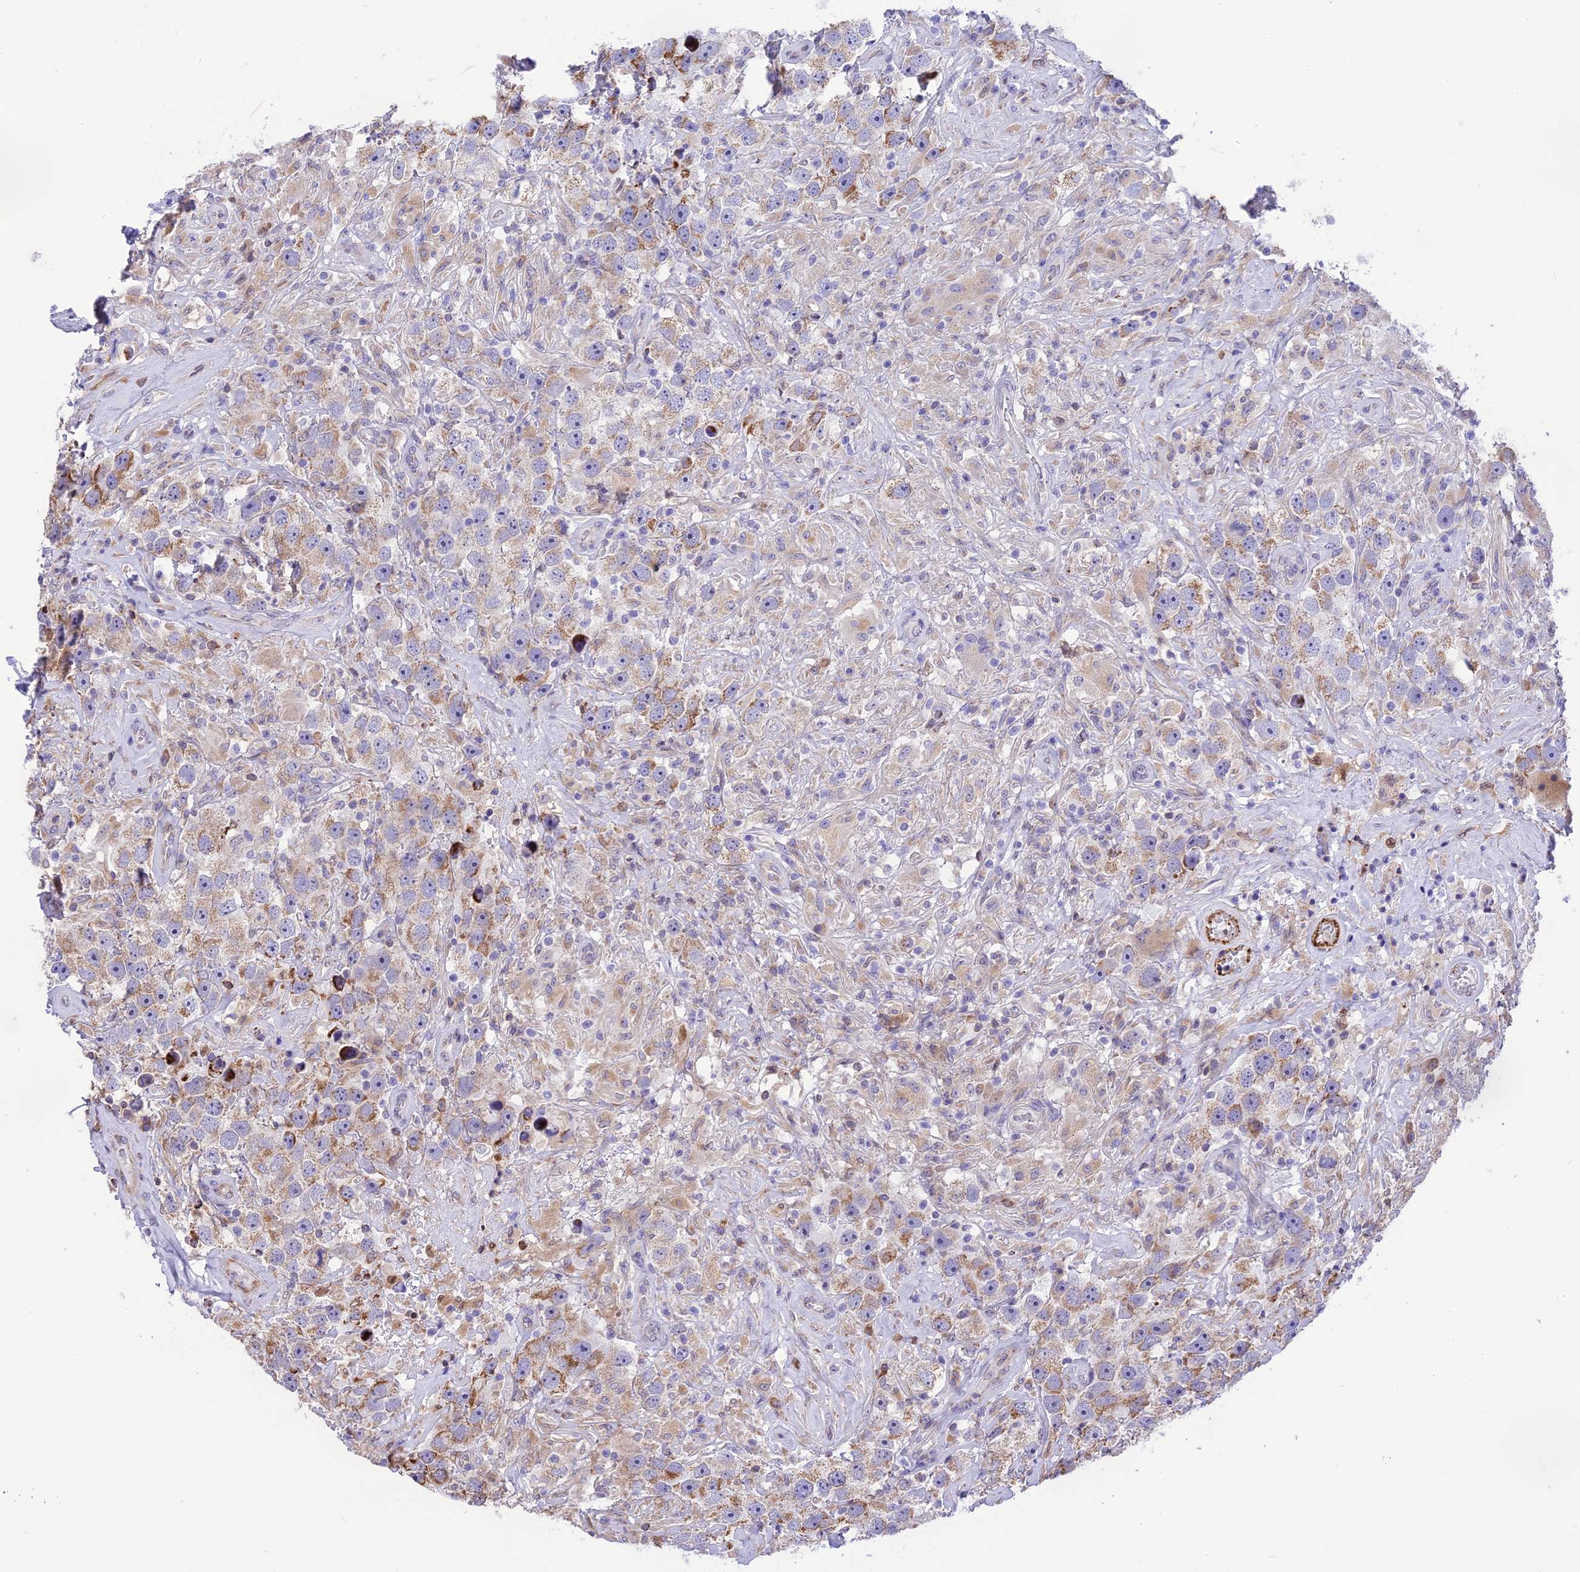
{"staining": {"intensity": "moderate", "quantity": "25%-75%", "location": "cytoplasmic/membranous"}, "tissue": "testis cancer", "cell_type": "Tumor cells", "image_type": "cancer", "snomed": [{"axis": "morphology", "description": "Seminoma, NOS"}, {"axis": "topography", "description": "Testis"}], "caption": "Protein analysis of testis cancer (seminoma) tissue exhibits moderate cytoplasmic/membranous expression in about 25%-75% of tumor cells.", "gene": "DOC2B", "patient": {"sex": "male", "age": 49}}